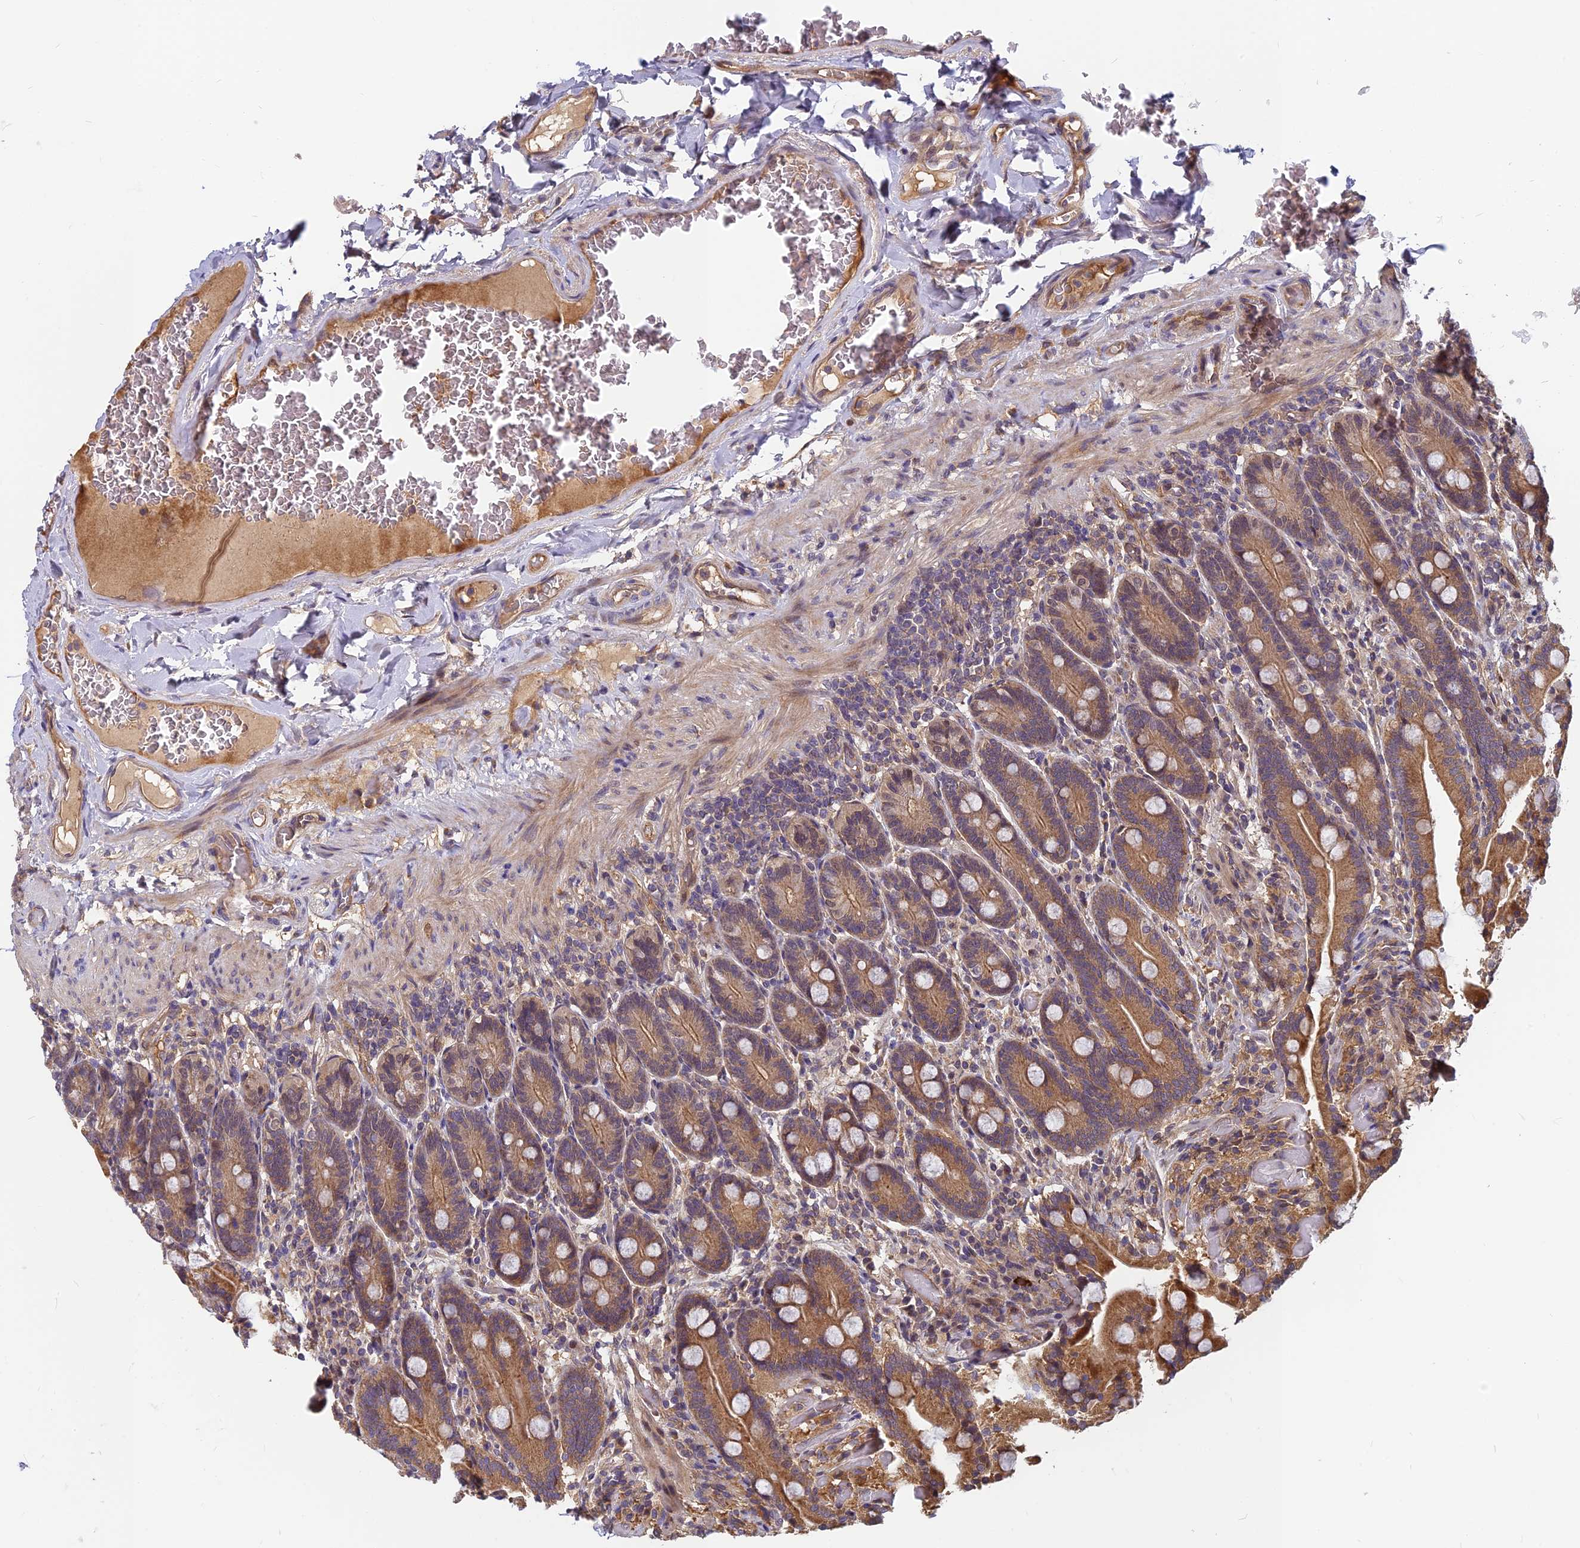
{"staining": {"intensity": "moderate", "quantity": ">75%", "location": "cytoplasmic/membranous"}, "tissue": "duodenum", "cell_type": "Glandular cells", "image_type": "normal", "snomed": [{"axis": "morphology", "description": "Normal tissue, NOS"}, {"axis": "topography", "description": "Duodenum"}], "caption": "Glandular cells show medium levels of moderate cytoplasmic/membranous positivity in approximately >75% of cells in normal duodenum. (IHC, brightfield microscopy, high magnification).", "gene": "PIKFYVE", "patient": {"sex": "female", "age": 62}}